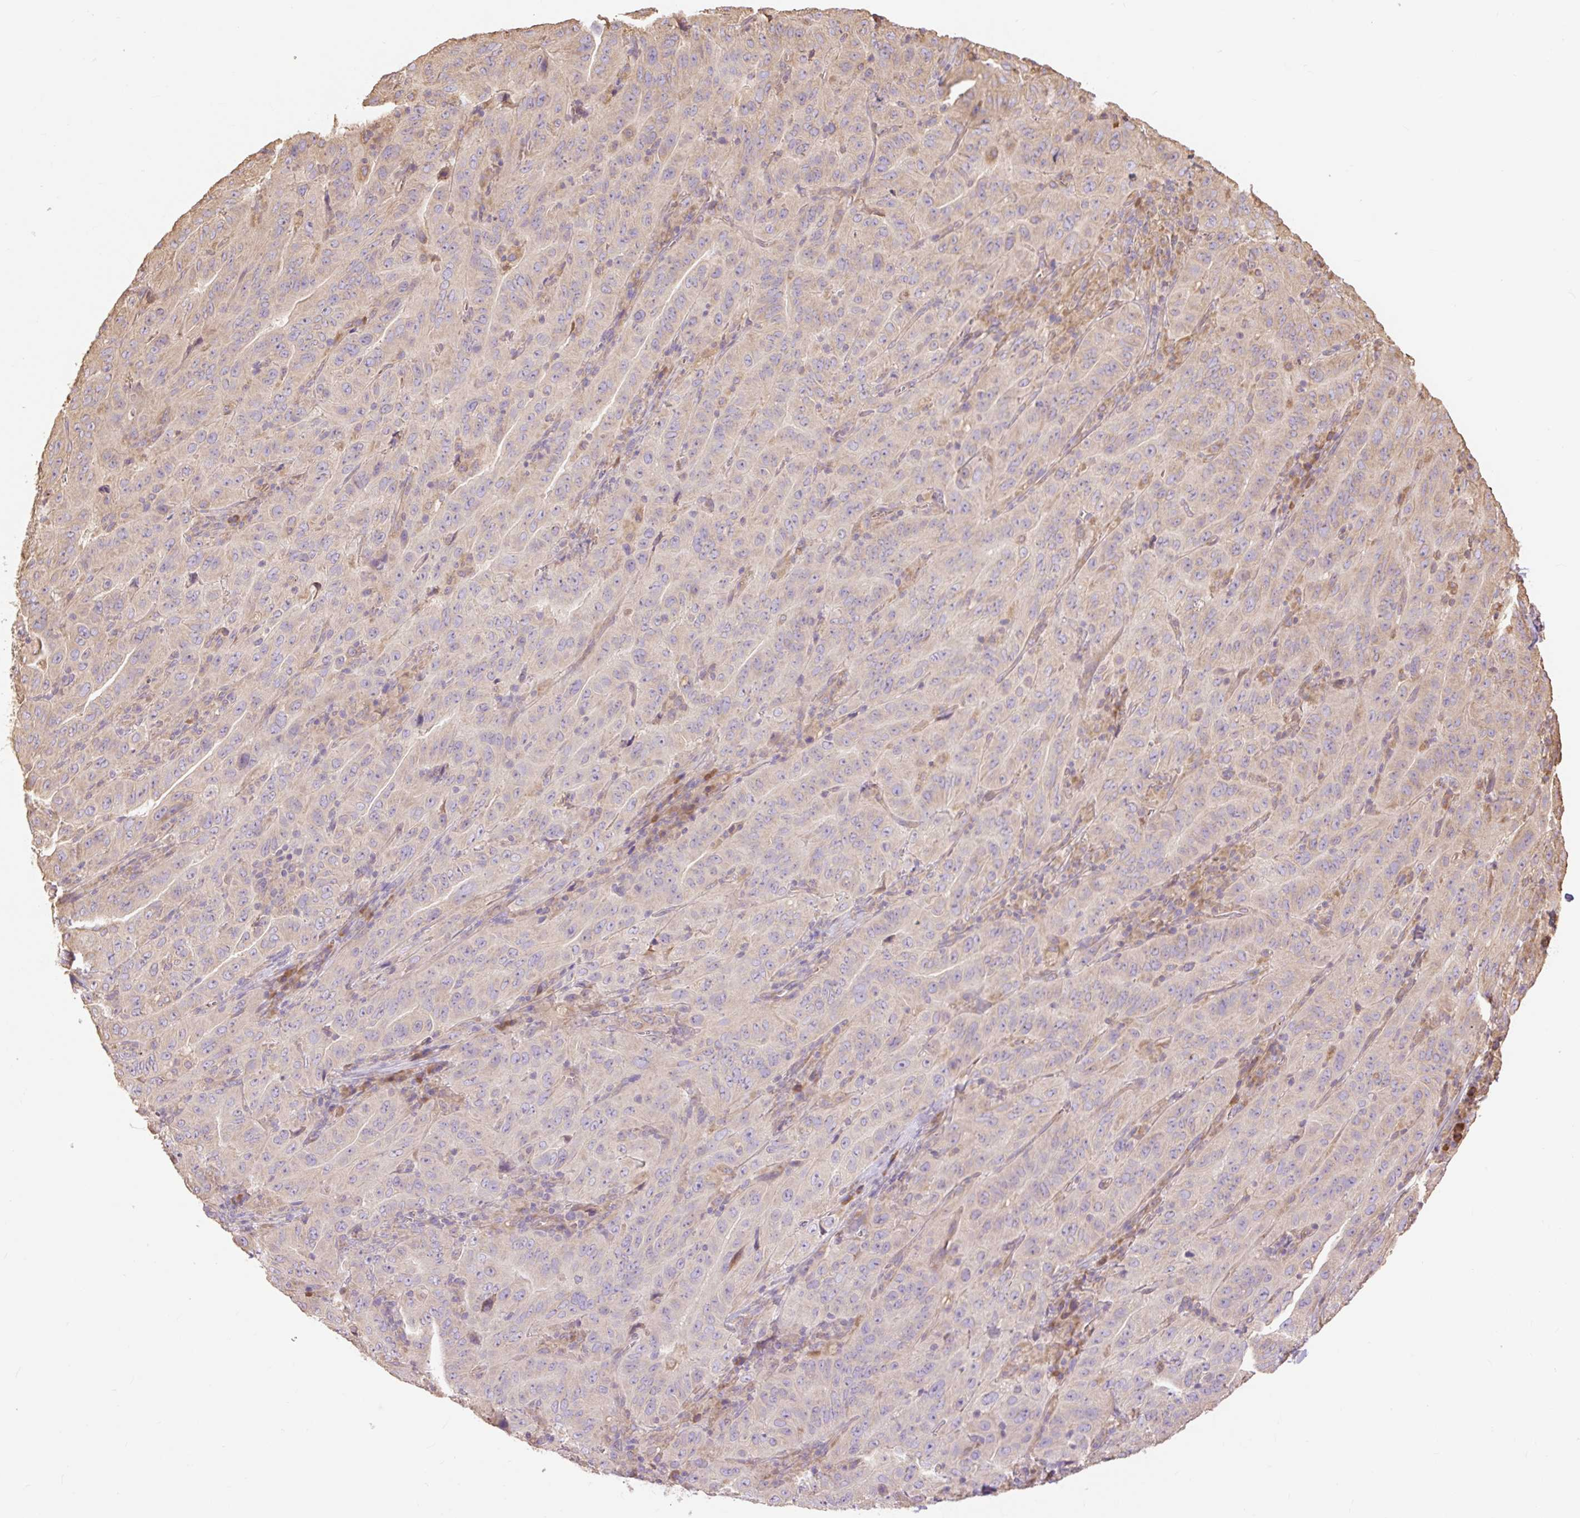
{"staining": {"intensity": "weak", "quantity": "<25%", "location": "cytoplasmic/membranous"}, "tissue": "pancreatic cancer", "cell_type": "Tumor cells", "image_type": "cancer", "snomed": [{"axis": "morphology", "description": "Adenocarcinoma, NOS"}, {"axis": "topography", "description": "Pancreas"}], "caption": "IHC of adenocarcinoma (pancreatic) reveals no staining in tumor cells. Brightfield microscopy of IHC stained with DAB (brown) and hematoxylin (blue), captured at high magnification.", "gene": "DESI1", "patient": {"sex": "male", "age": 63}}